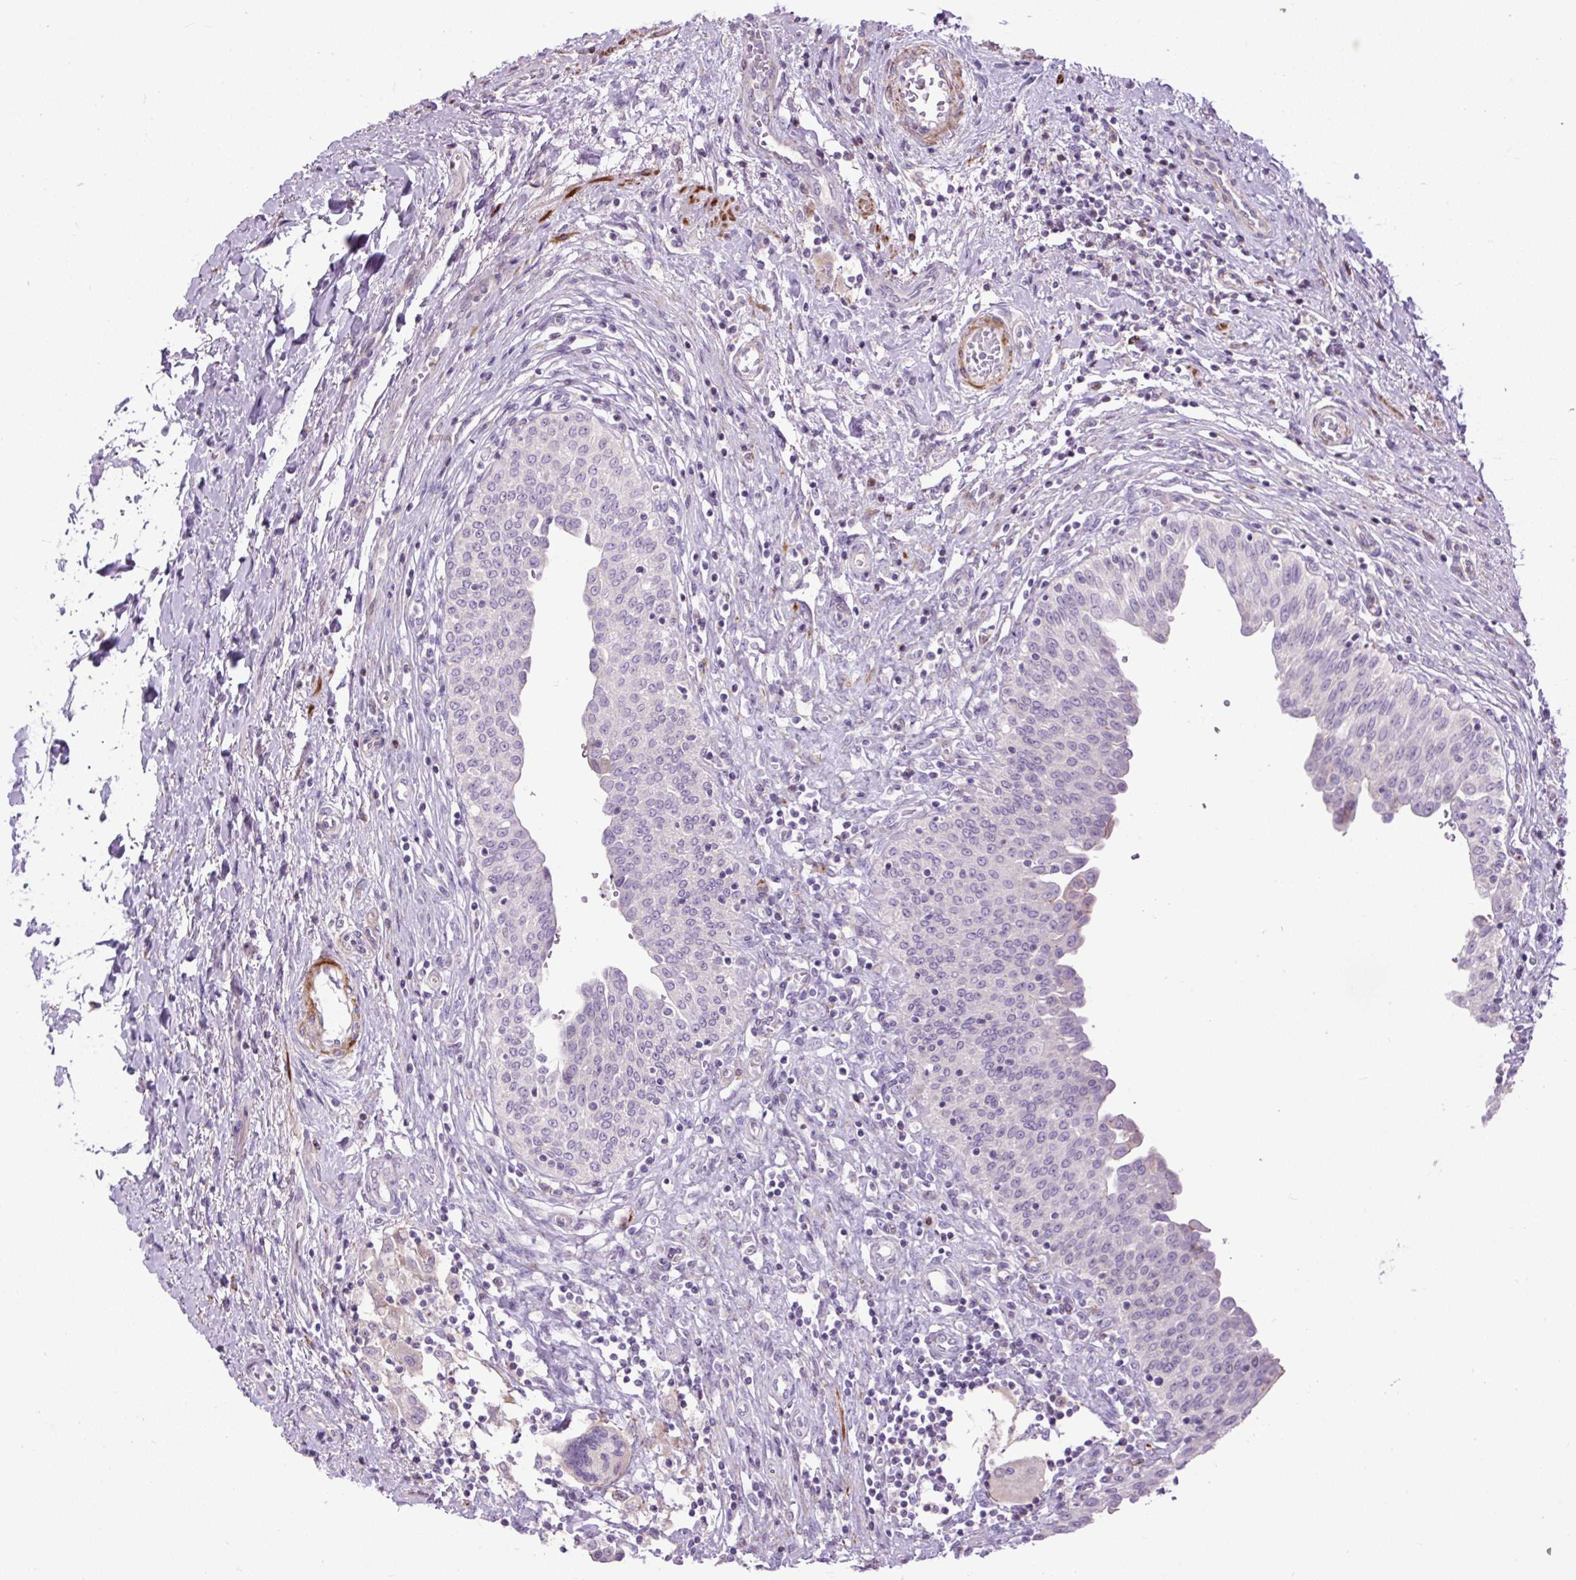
{"staining": {"intensity": "weak", "quantity": "25%-75%", "location": "nuclear"}, "tissue": "urinary bladder", "cell_type": "Urothelial cells", "image_type": "normal", "snomed": [{"axis": "morphology", "description": "Normal tissue, NOS"}, {"axis": "topography", "description": "Urinary bladder"}], "caption": "Immunohistochemistry (IHC) of benign human urinary bladder reveals low levels of weak nuclear staining in approximately 25%-75% of urothelial cells. (DAB IHC with brightfield microscopy, high magnification).", "gene": "ZNF197", "patient": {"sex": "male", "age": 71}}